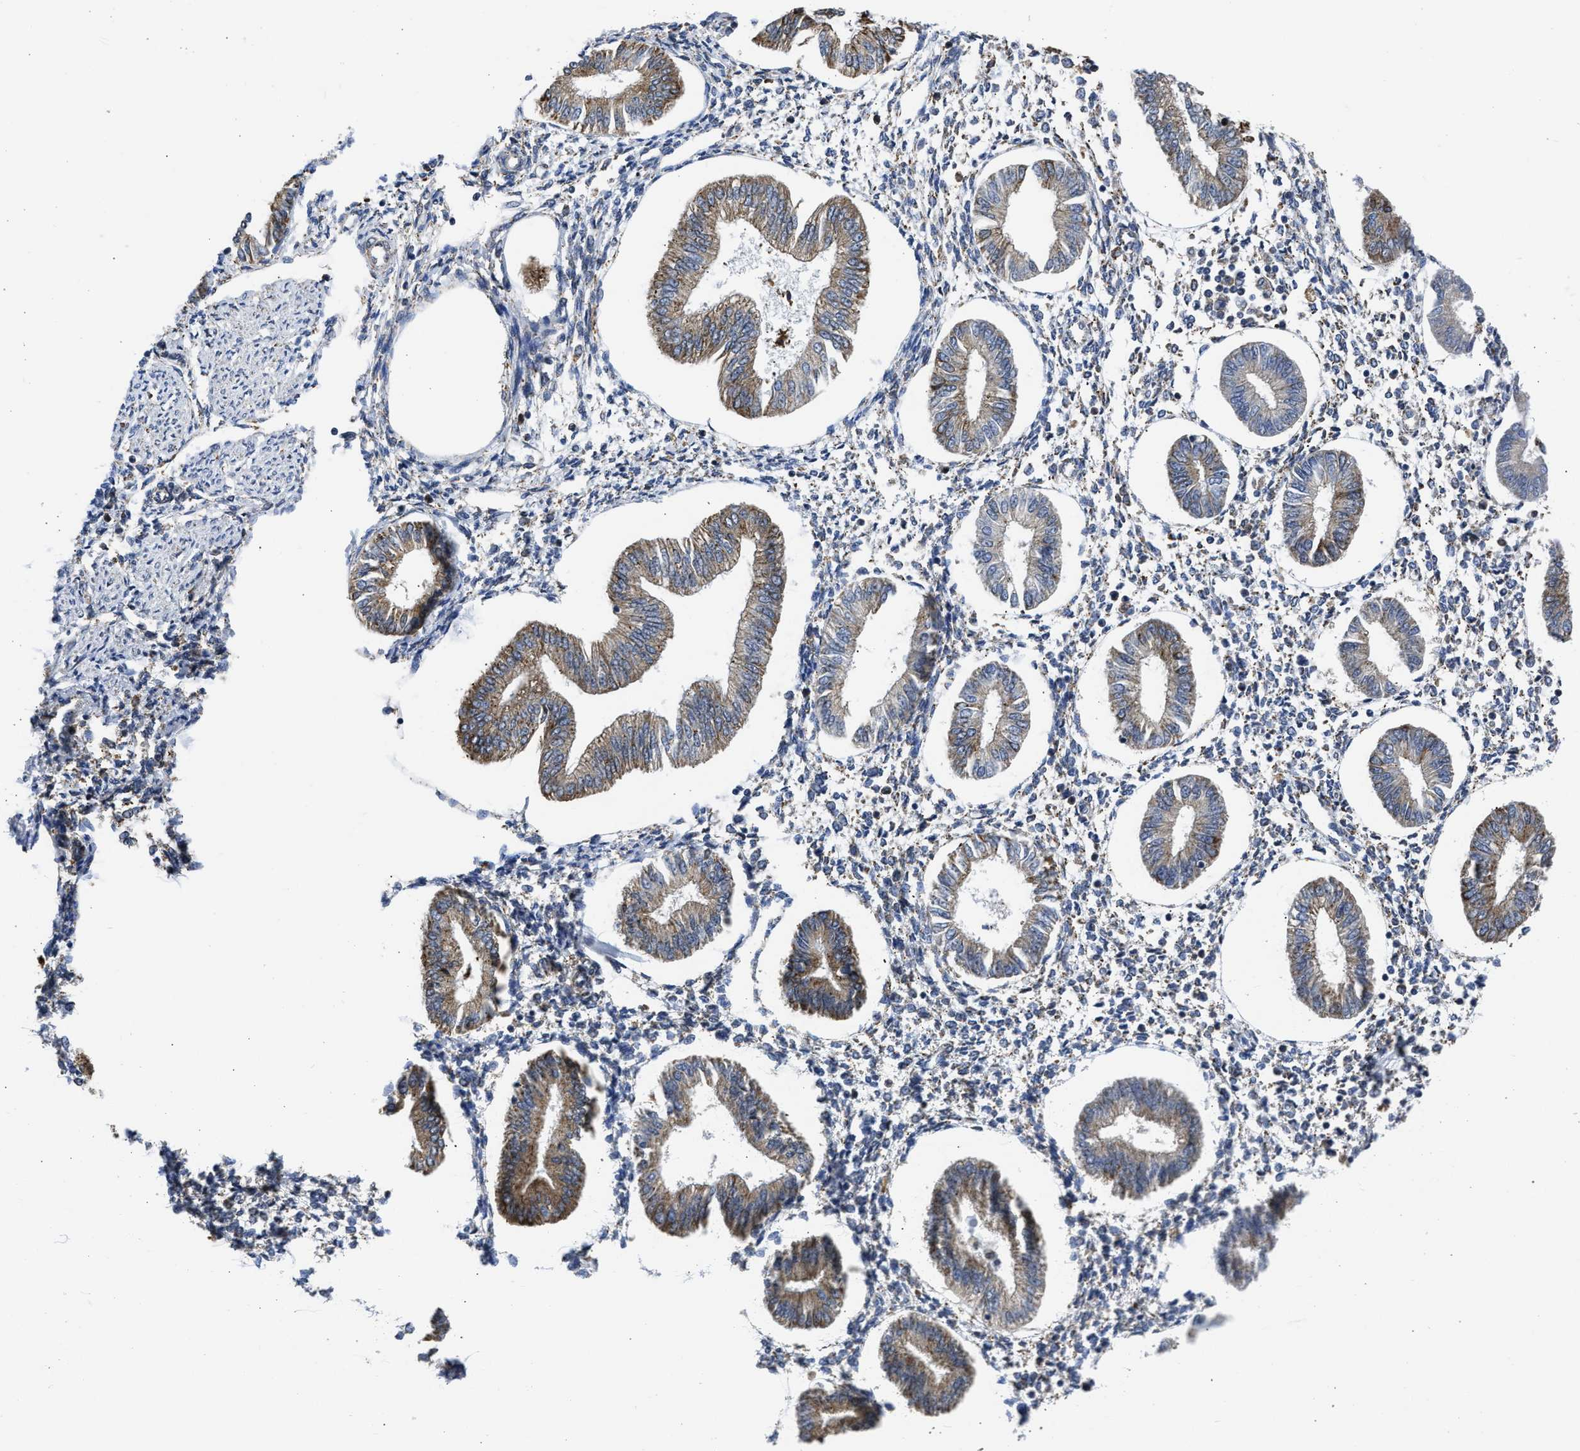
{"staining": {"intensity": "weak", "quantity": "<25%", "location": "cytoplasmic/membranous"}, "tissue": "endometrium", "cell_type": "Cells in endometrial stroma", "image_type": "normal", "snomed": [{"axis": "morphology", "description": "Normal tissue, NOS"}, {"axis": "topography", "description": "Endometrium"}], "caption": "Immunohistochemical staining of unremarkable human endometrium reveals no significant expression in cells in endometrial stroma.", "gene": "CYCS", "patient": {"sex": "female", "age": 50}}